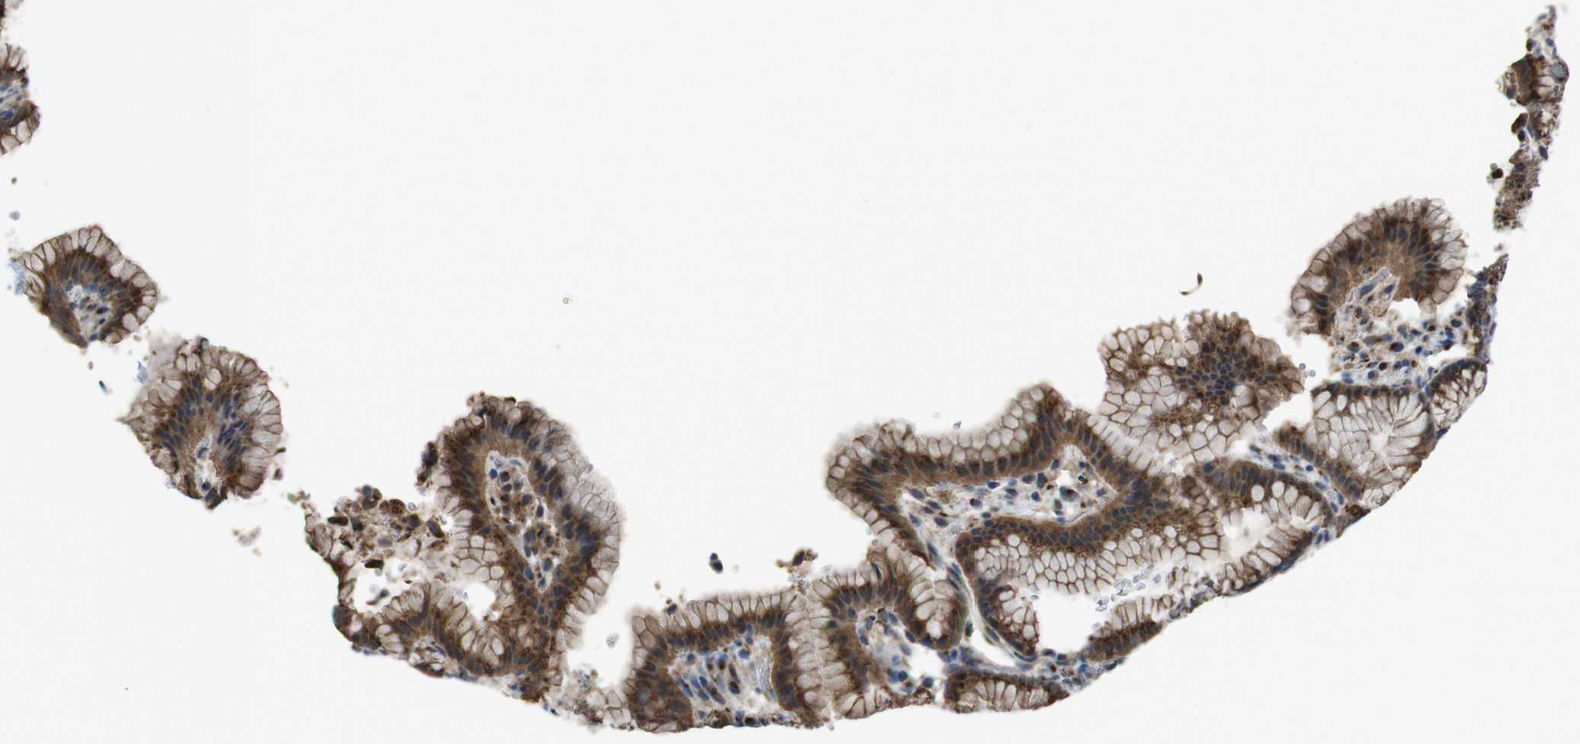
{"staining": {"intensity": "strong", "quantity": ">75%", "location": "cytoplasmic/membranous"}, "tissue": "stomach", "cell_type": "Glandular cells", "image_type": "normal", "snomed": [{"axis": "morphology", "description": "Normal tissue, NOS"}, {"axis": "topography", "description": "Stomach, lower"}], "caption": "A photomicrograph showing strong cytoplasmic/membranous positivity in approximately >75% of glandular cells in unremarkable stomach, as visualized by brown immunohistochemical staining.", "gene": "RAB6A", "patient": {"sex": "male", "age": 52}}